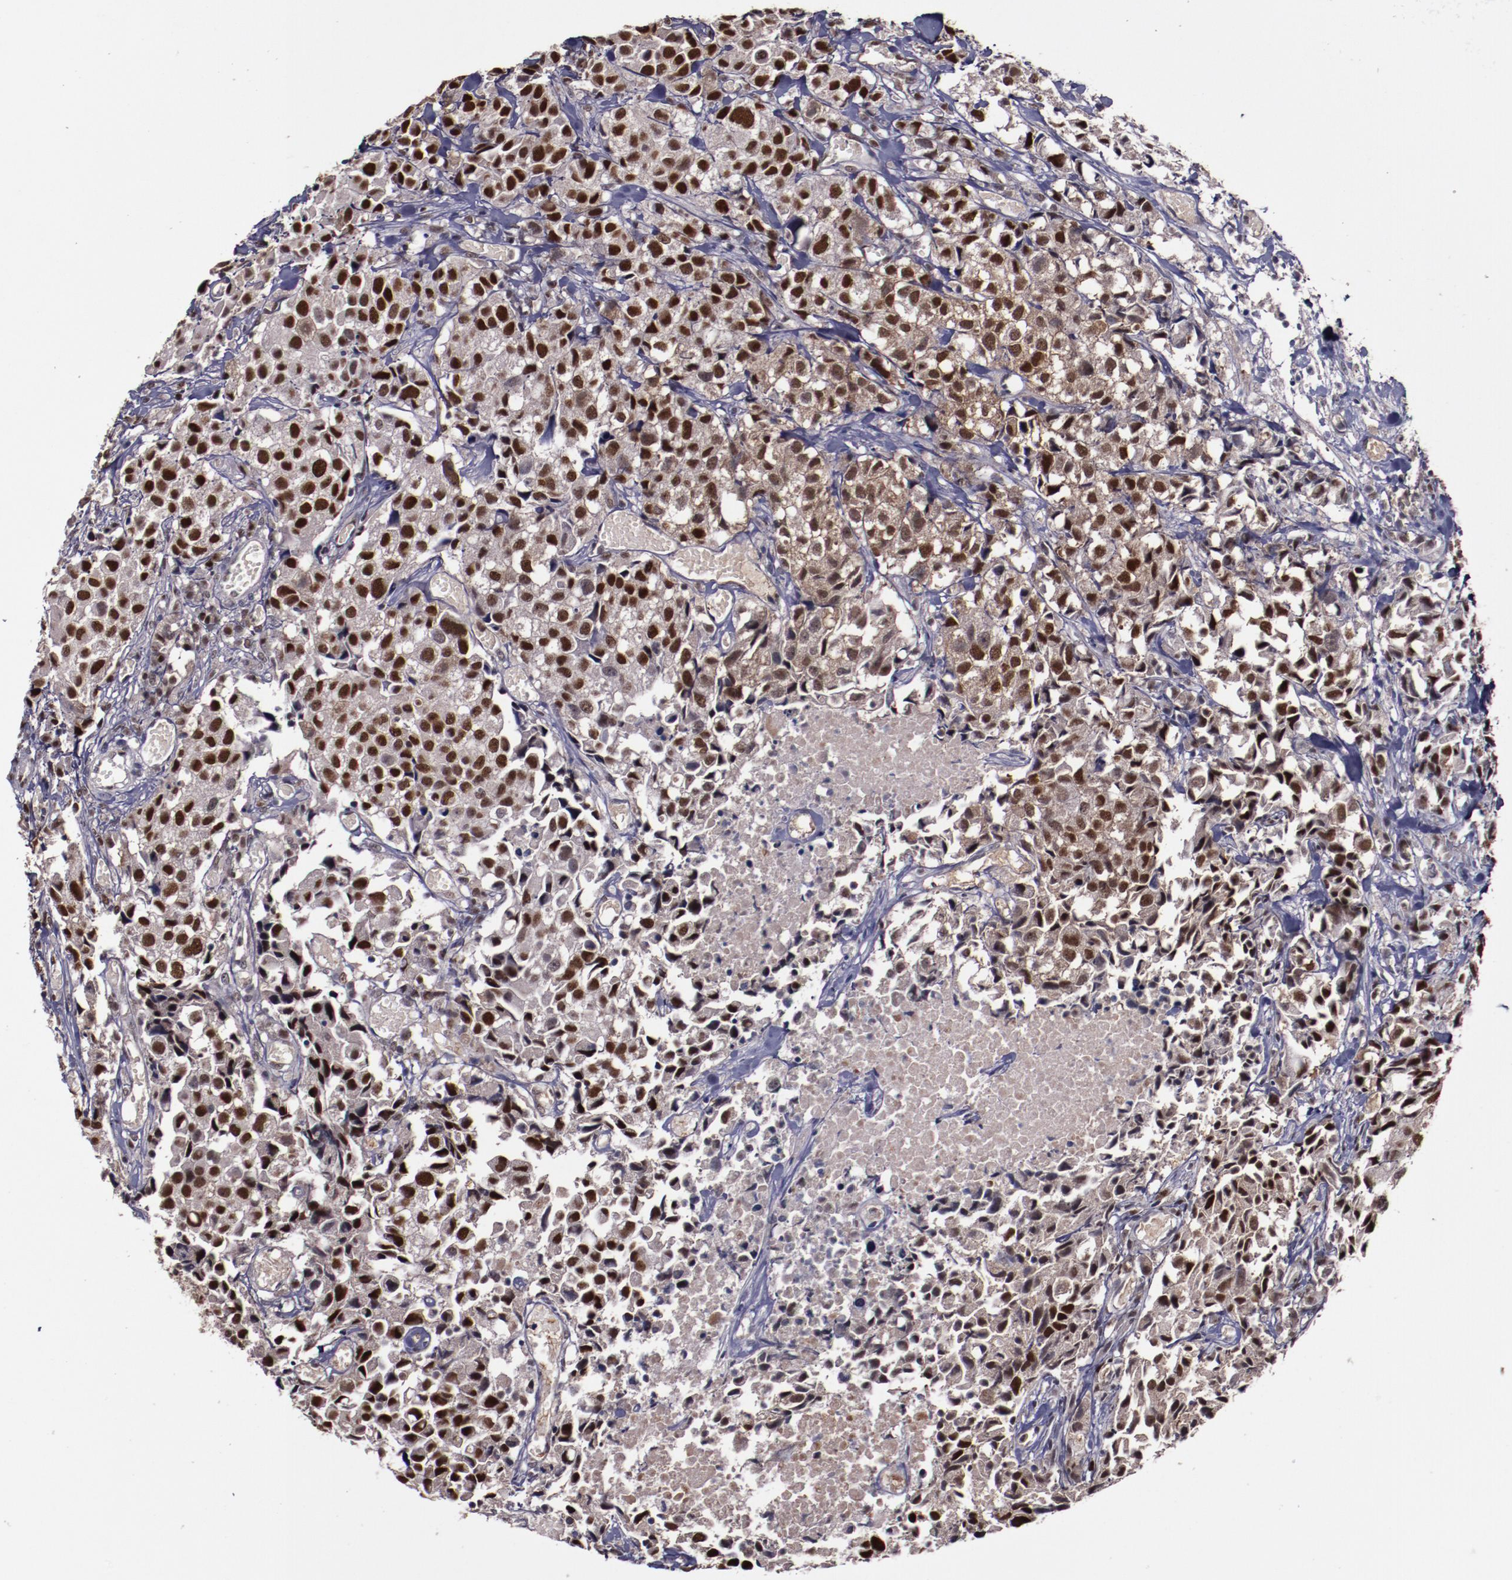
{"staining": {"intensity": "strong", "quantity": ">75%", "location": "nuclear"}, "tissue": "urothelial cancer", "cell_type": "Tumor cells", "image_type": "cancer", "snomed": [{"axis": "morphology", "description": "Urothelial carcinoma, High grade"}, {"axis": "topography", "description": "Urinary bladder"}], "caption": "IHC photomicrograph of neoplastic tissue: human urothelial cancer stained using immunohistochemistry (IHC) displays high levels of strong protein expression localized specifically in the nuclear of tumor cells, appearing as a nuclear brown color.", "gene": "CHEK2", "patient": {"sex": "female", "age": 75}}